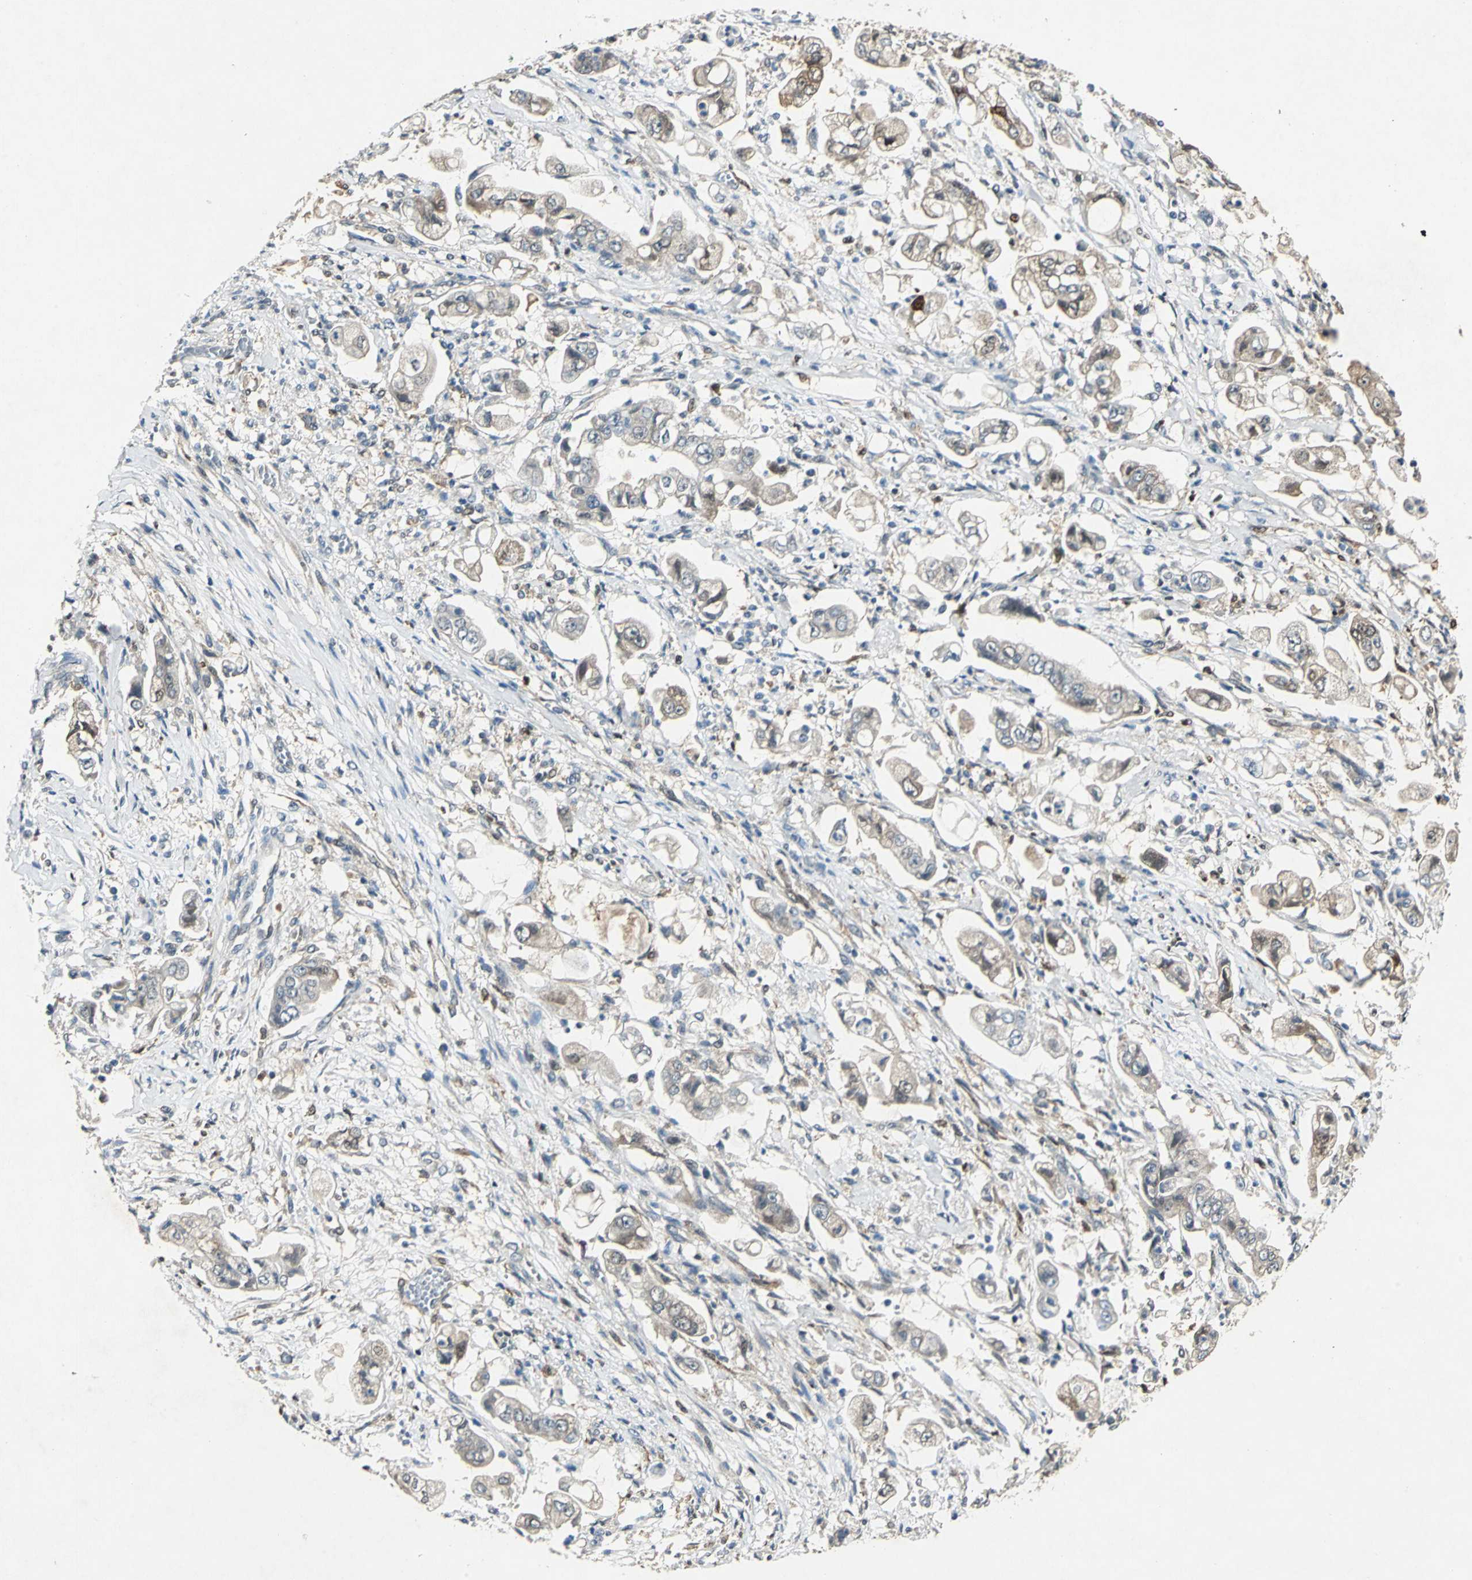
{"staining": {"intensity": "weak", "quantity": ">75%", "location": "cytoplasmic/membranous"}, "tissue": "stomach cancer", "cell_type": "Tumor cells", "image_type": "cancer", "snomed": [{"axis": "morphology", "description": "Adenocarcinoma, NOS"}, {"axis": "topography", "description": "Stomach"}], "caption": "Brown immunohistochemical staining in human stomach cancer shows weak cytoplasmic/membranous positivity in about >75% of tumor cells.", "gene": "RRM2B", "patient": {"sex": "male", "age": 62}}